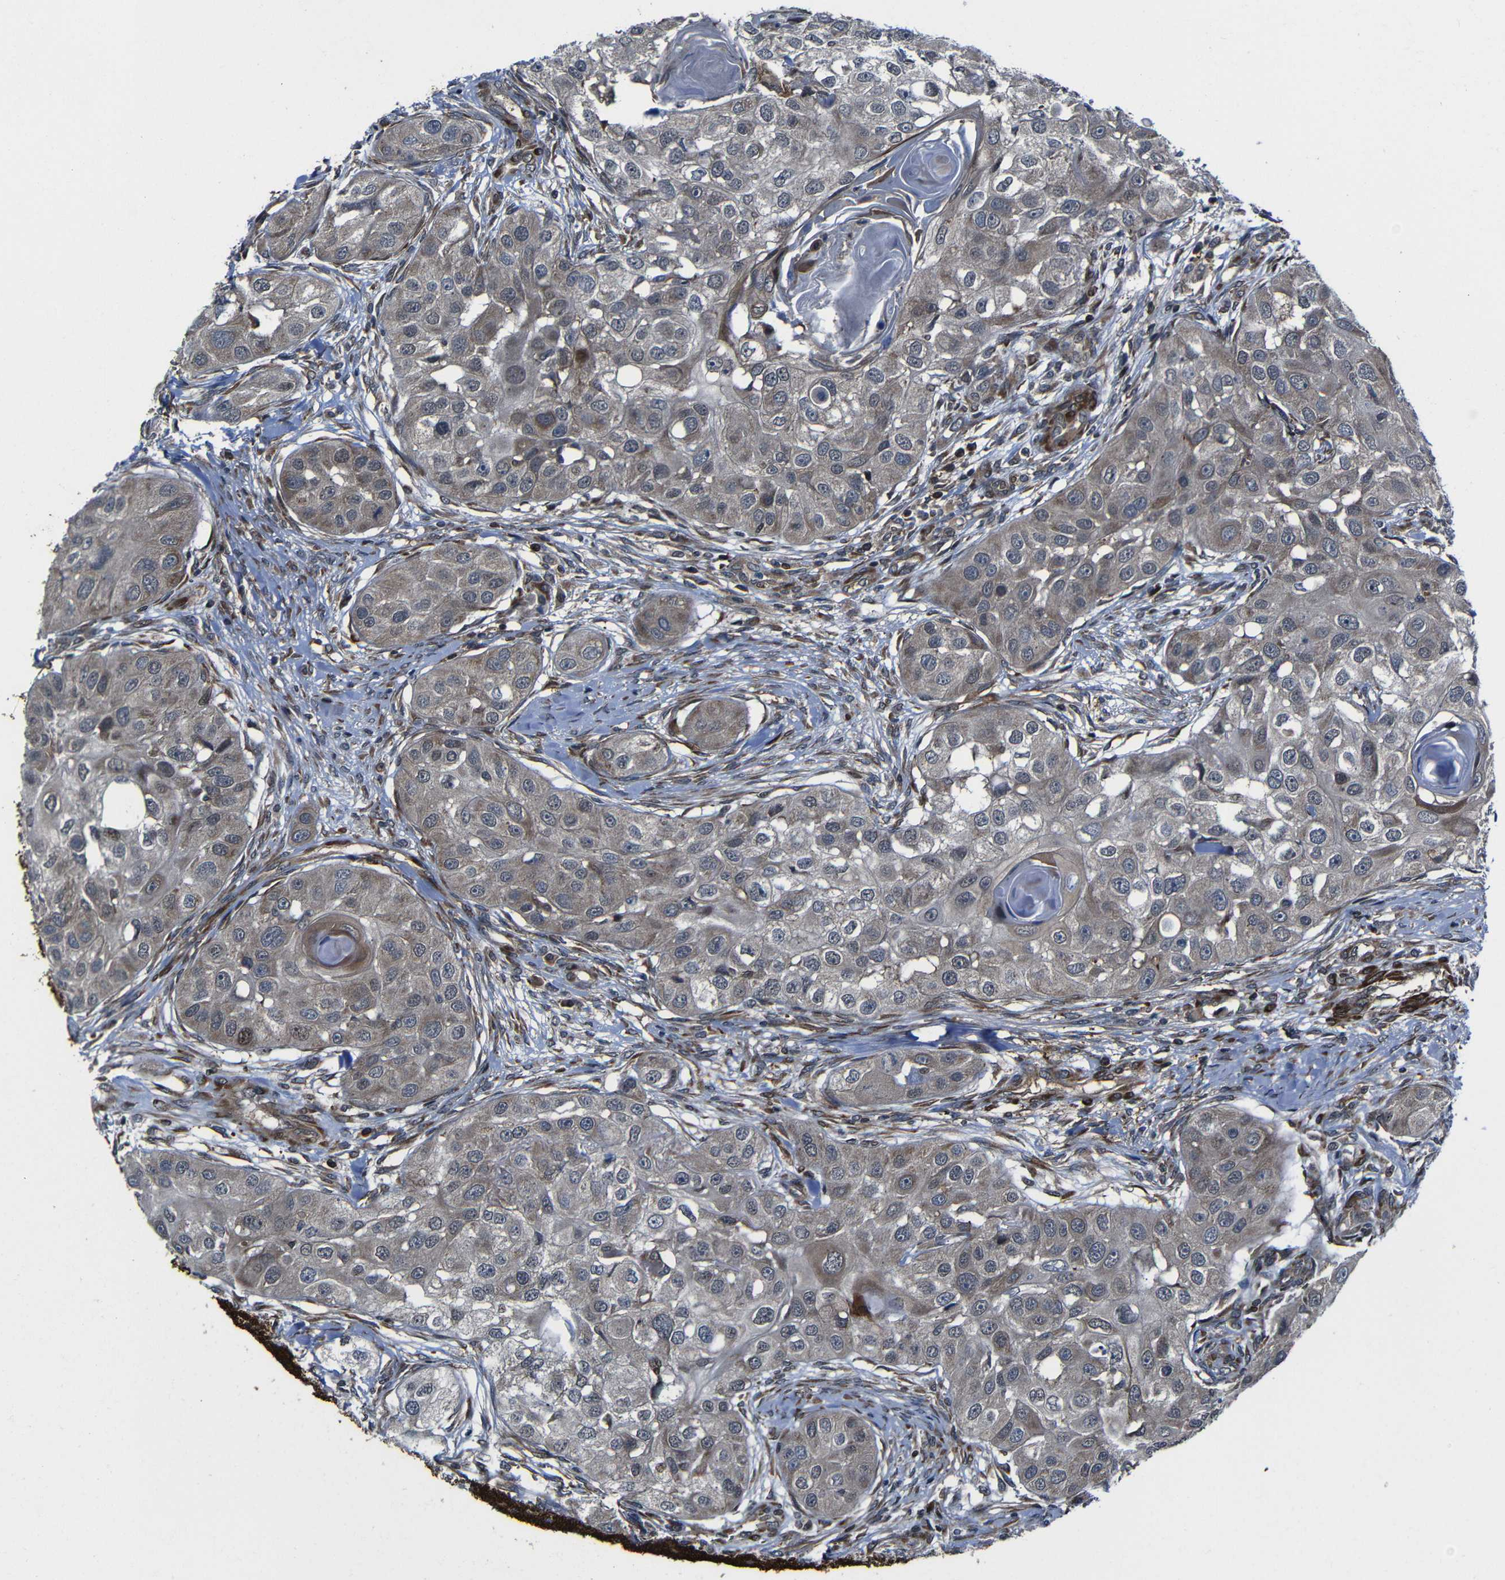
{"staining": {"intensity": "moderate", "quantity": "25%-75%", "location": "cytoplasmic/membranous"}, "tissue": "head and neck cancer", "cell_type": "Tumor cells", "image_type": "cancer", "snomed": [{"axis": "morphology", "description": "Normal tissue, NOS"}, {"axis": "morphology", "description": "Squamous cell carcinoma, NOS"}, {"axis": "topography", "description": "Skeletal muscle"}, {"axis": "topography", "description": "Head-Neck"}], "caption": "Protein analysis of head and neck cancer (squamous cell carcinoma) tissue demonstrates moderate cytoplasmic/membranous expression in about 25%-75% of tumor cells. The protein of interest is shown in brown color, while the nuclei are stained blue.", "gene": "KIAA0513", "patient": {"sex": "male", "age": 51}}